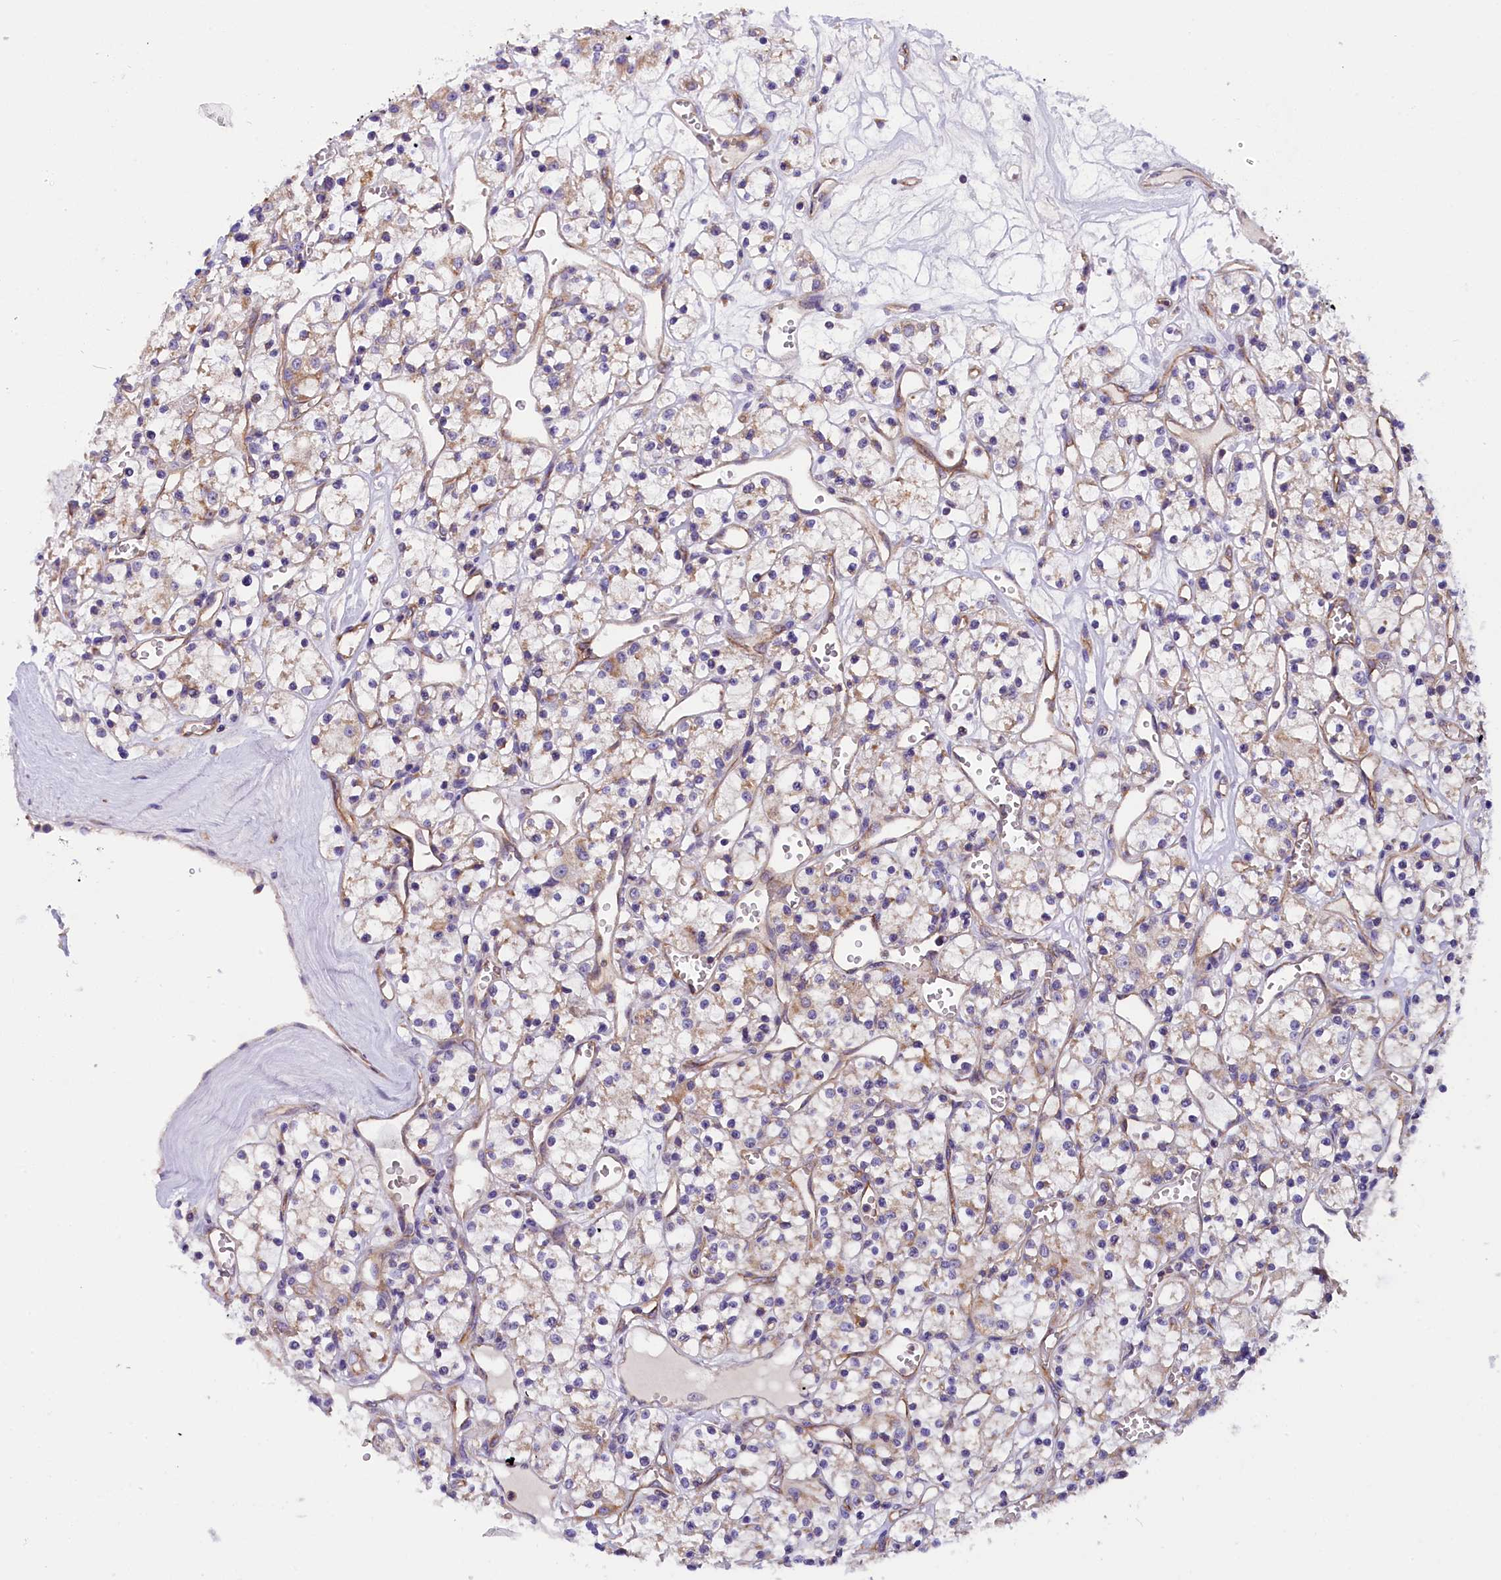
{"staining": {"intensity": "weak", "quantity": "25%-75%", "location": "cytoplasmic/membranous"}, "tissue": "renal cancer", "cell_type": "Tumor cells", "image_type": "cancer", "snomed": [{"axis": "morphology", "description": "Adenocarcinoma, NOS"}, {"axis": "topography", "description": "Kidney"}], "caption": "High-power microscopy captured an immunohistochemistry (IHC) histopathology image of renal cancer, revealing weak cytoplasmic/membranous expression in approximately 25%-75% of tumor cells. Immunohistochemistry (ihc) stains the protein in brown and the nuclei are stained blue.", "gene": "DNAJB9", "patient": {"sex": "female", "age": 59}}